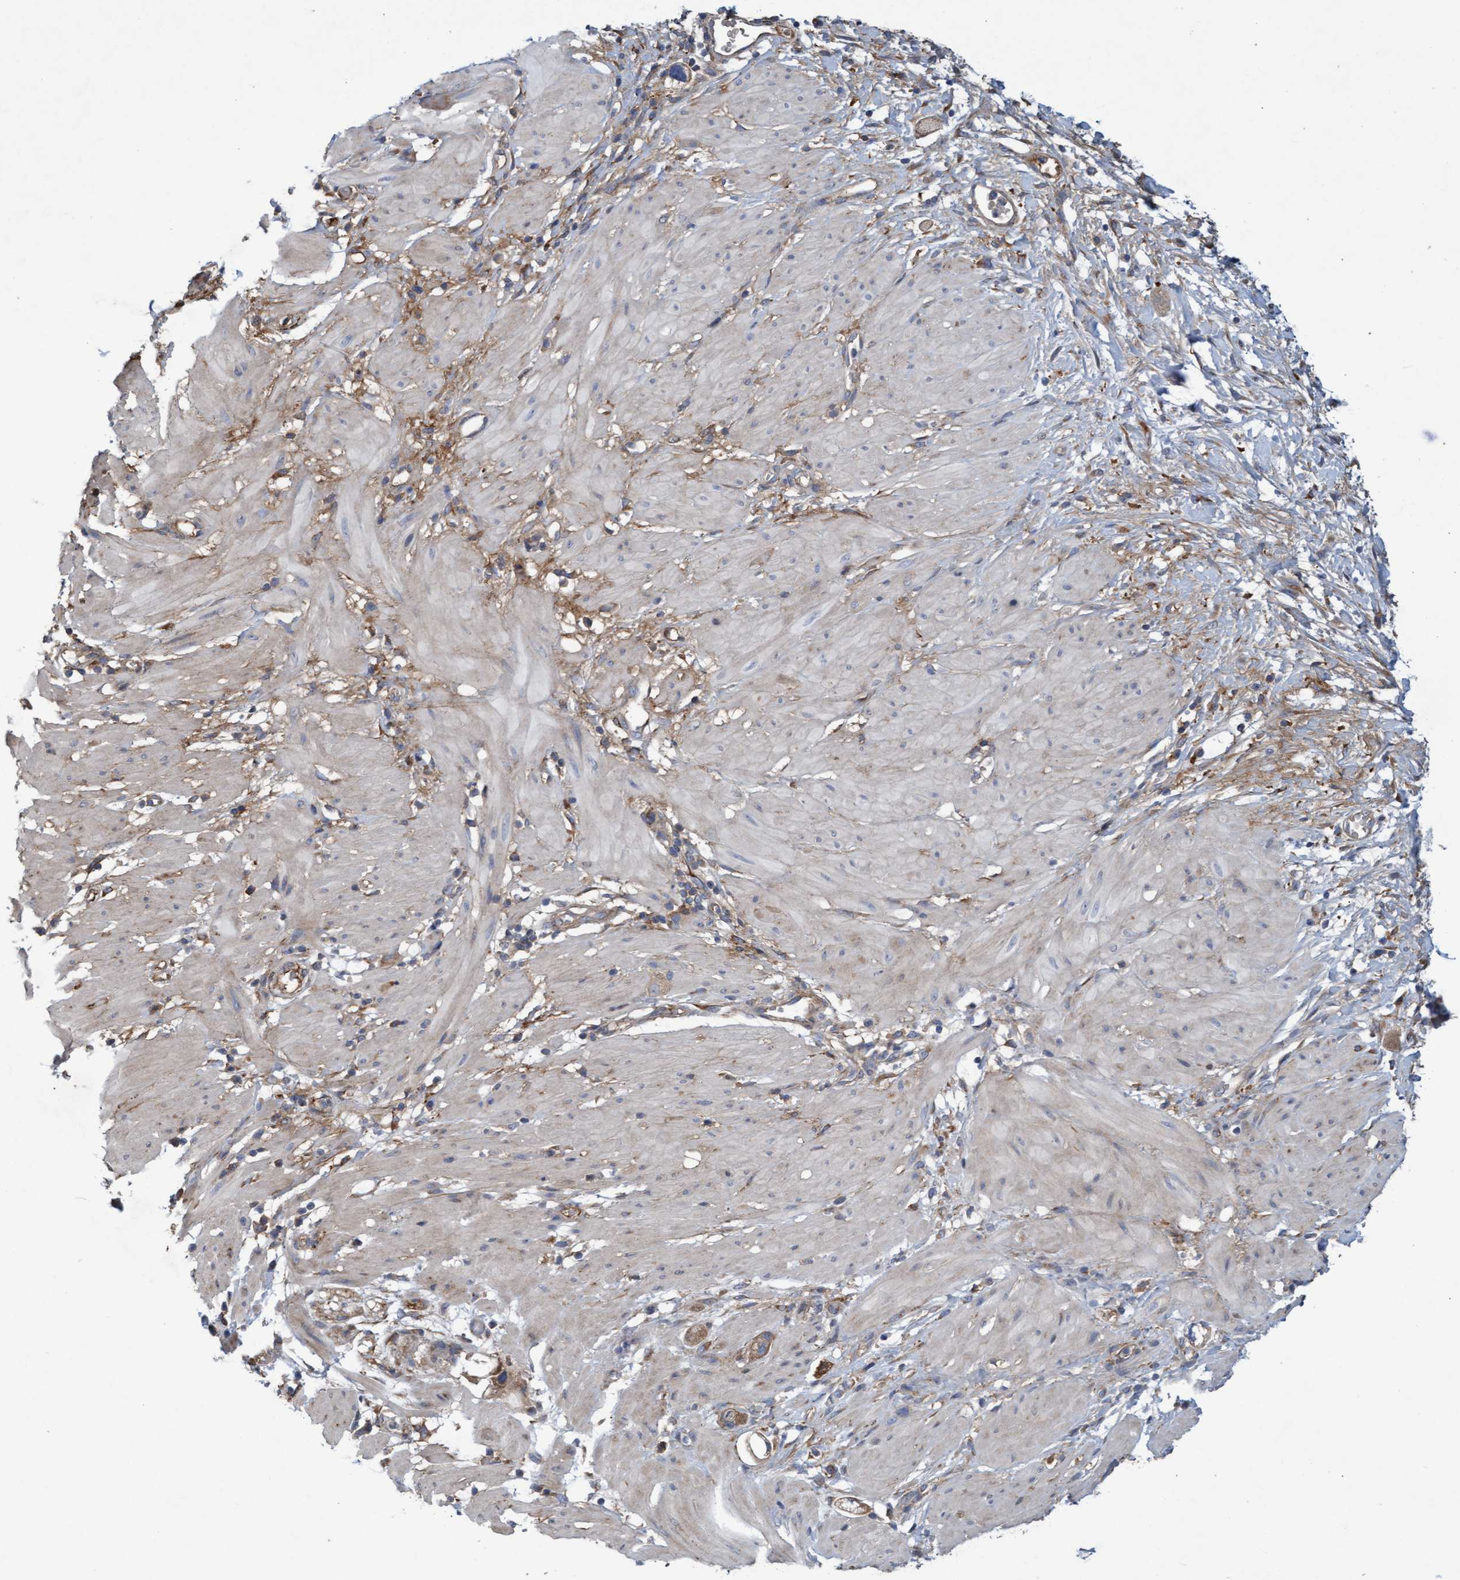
{"staining": {"intensity": "weak", "quantity": ">75%", "location": "cytoplasmic/membranous"}, "tissue": "stomach cancer", "cell_type": "Tumor cells", "image_type": "cancer", "snomed": [{"axis": "morphology", "description": "Adenocarcinoma, NOS"}, {"axis": "topography", "description": "Stomach"}, {"axis": "topography", "description": "Stomach, lower"}], "caption": "Adenocarcinoma (stomach) tissue exhibits weak cytoplasmic/membranous staining in approximately >75% of tumor cells", "gene": "DDHD2", "patient": {"sex": "female", "age": 48}}